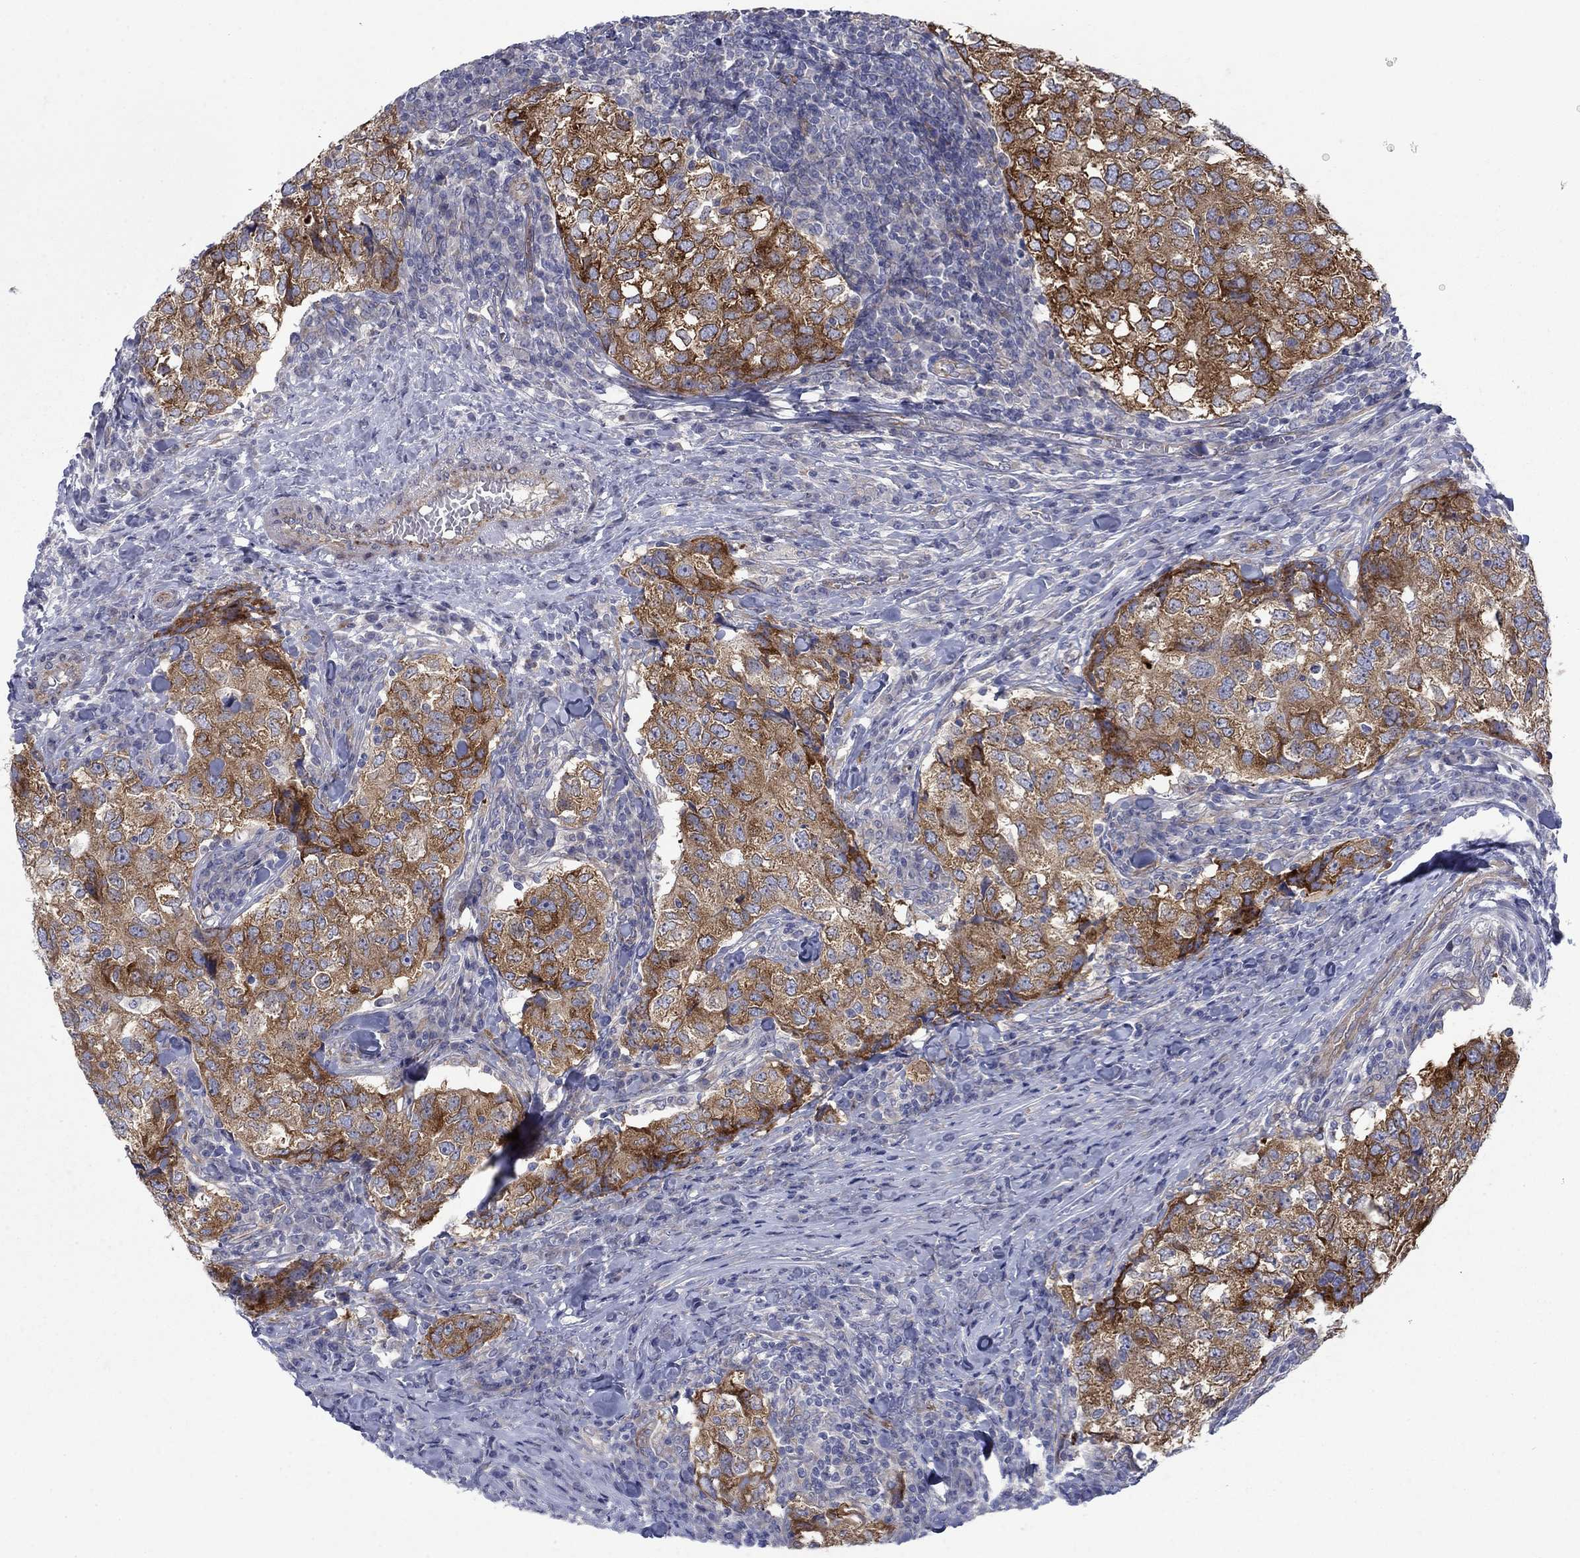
{"staining": {"intensity": "strong", "quantity": "25%-75%", "location": "cytoplasmic/membranous"}, "tissue": "breast cancer", "cell_type": "Tumor cells", "image_type": "cancer", "snomed": [{"axis": "morphology", "description": "Duct carcinoma"}, {"axis": "topography", "description": "Breast"}], "caption": "IHC histopathology image of neoplastic tissue: human breast infiltrating ductal carcinoma stained using immunohistochemistry (IHC) exhibits high levels of strong protein expression localized specifically in the cytoplasmic/membranous of tumor cells, appearing as a cytoplasmic/membranous brown color.", "gene": "FXR1", "patient": {"sex": "female", "age": 30}}